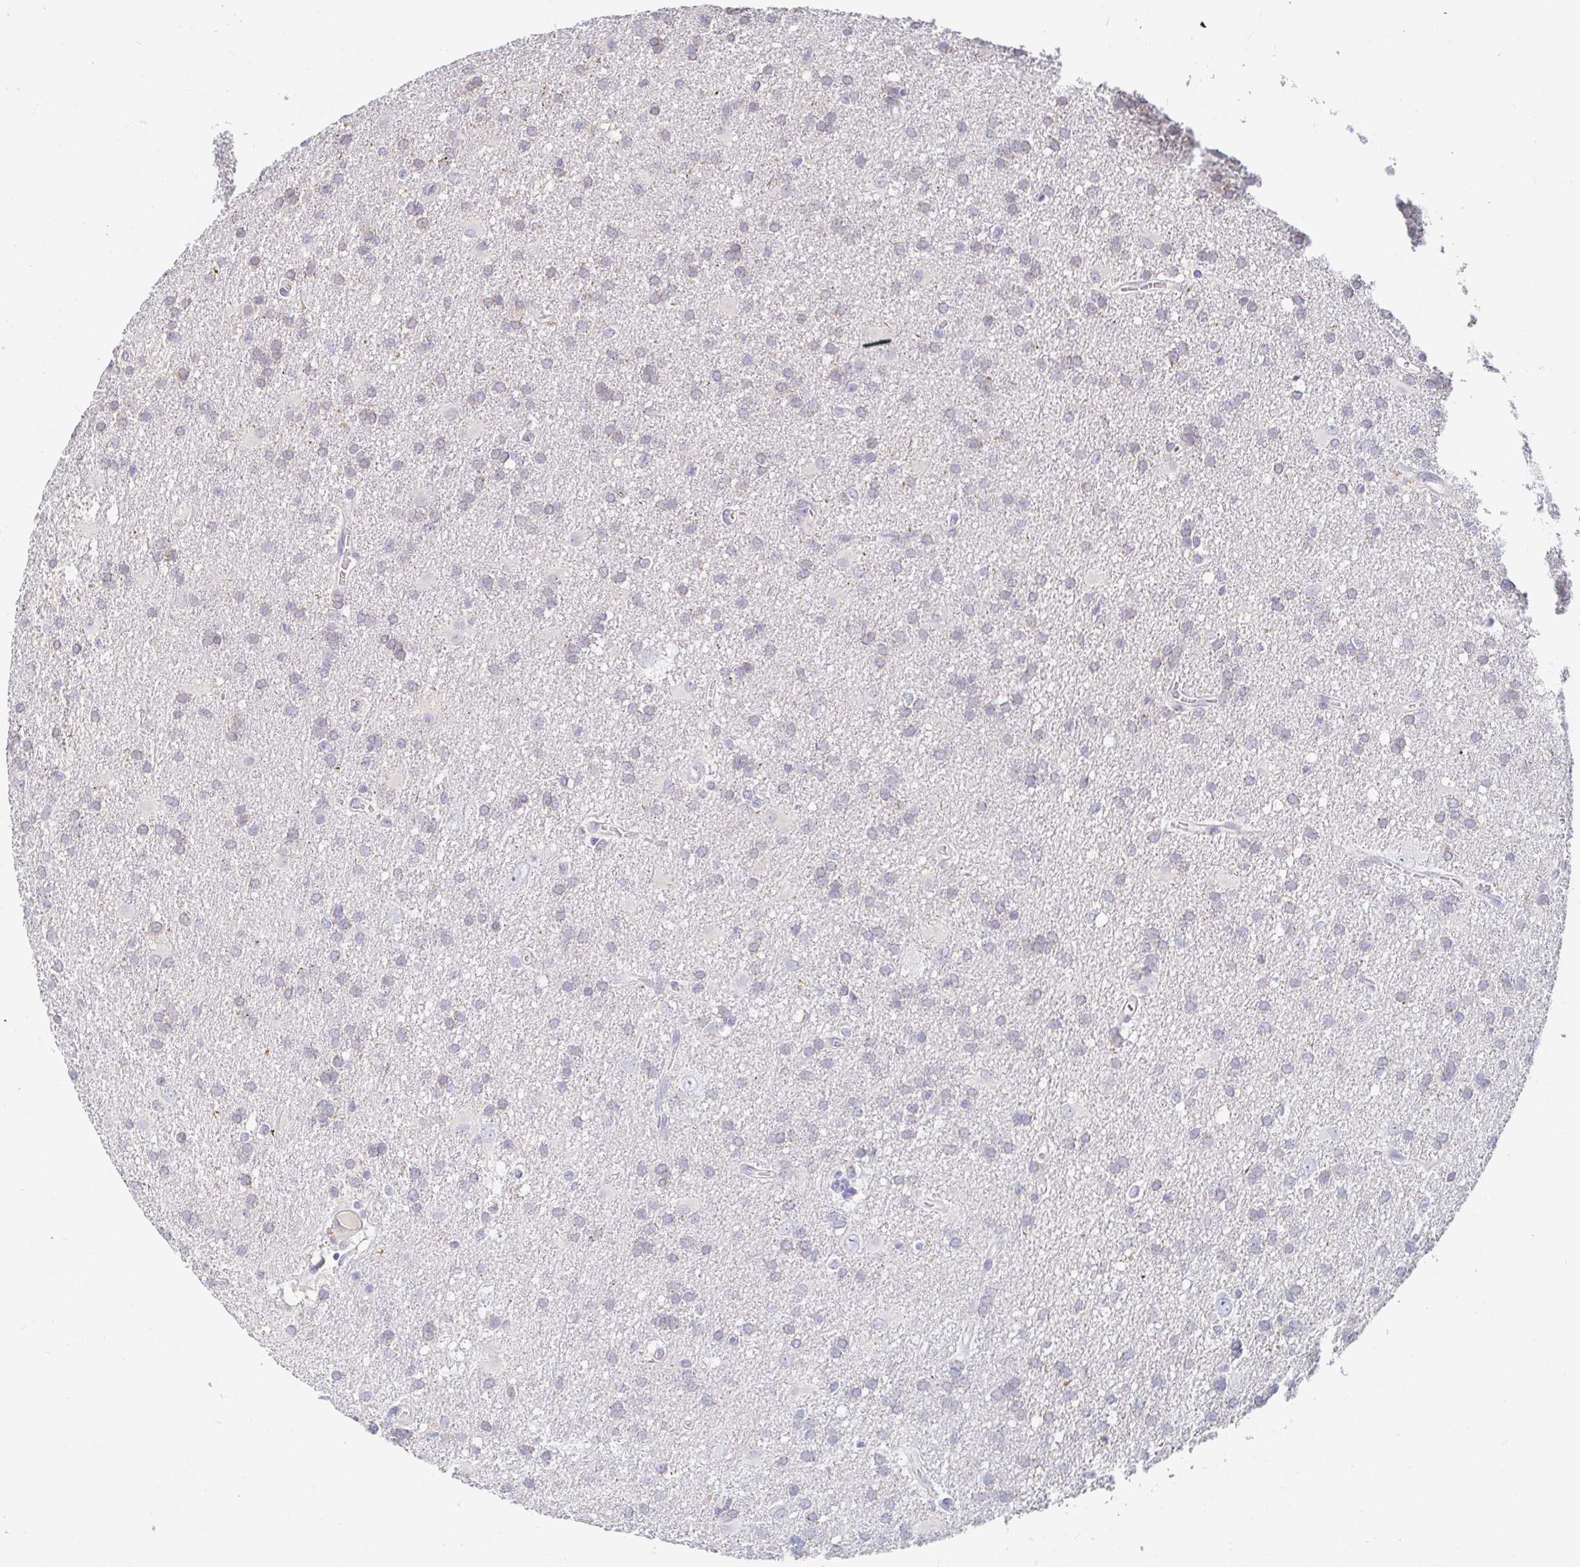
{"staining": {"intensity": "weak", "quantity": "<25%", "location": "cytoplasmic/membranous"}, "tissue": "glioma", "cell_type": "Tumor cells", "image_type": "cancer", "snomed": [{"axis": "morphology", "description": "Glioma, malignant, Low grade"}, {"axis": "topography", "description": "Brain"}], "caption": "Immunohistochemistry (IHC) histopathology image of neoplastic tissue: human glioma stained with DAB displays no significant protein positivity in tumor cells. Nuclei are stained in blue.", "gene": "PDE6B", "patient": {"sex": "male", "age": 66}}